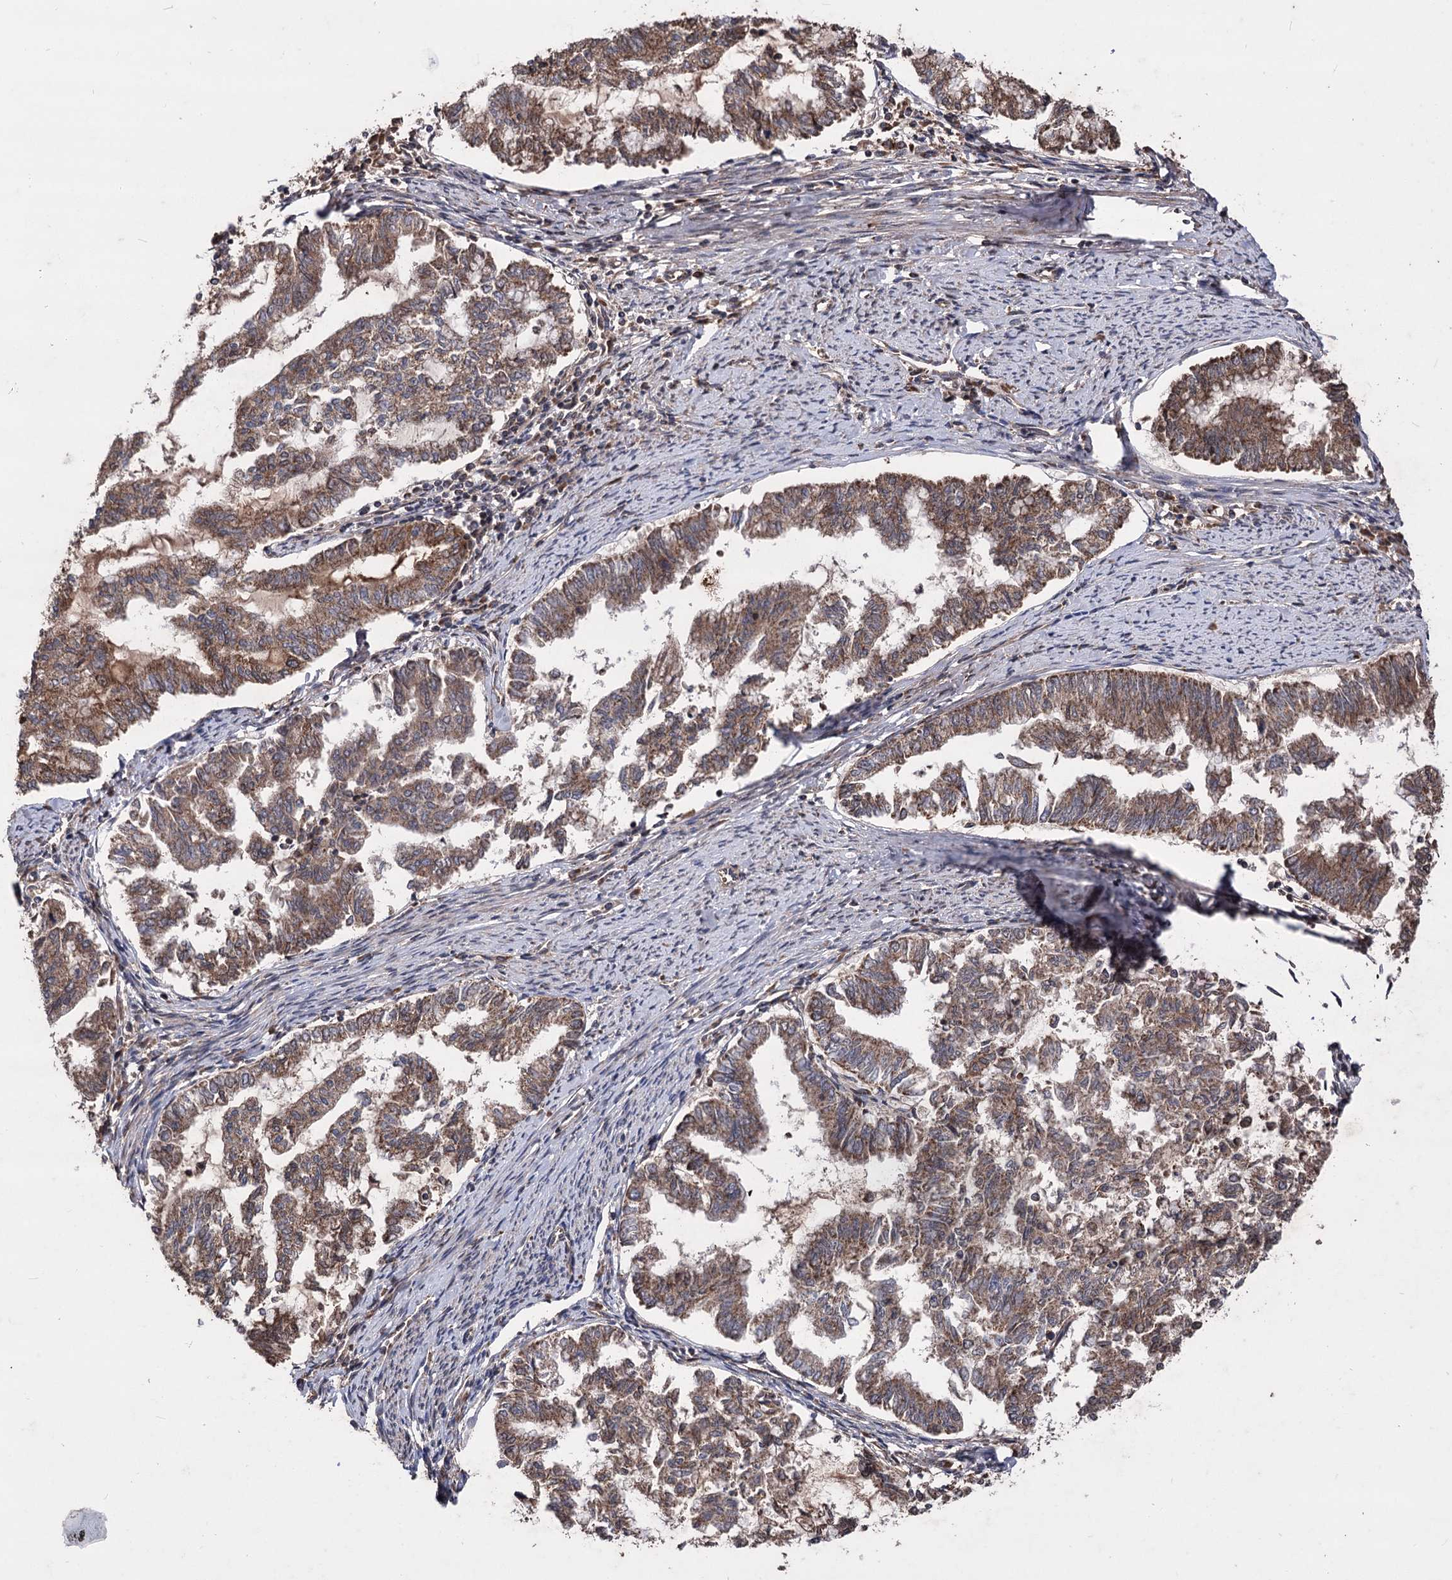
{"staining": {"intensity": "strong", "quantity": ">75%", "location": "cytoplasmic/membranous"}, "tissue": "endometrial cancer", "cell_type": "Tumor cells", "image_type": "cancer", "snomed": [{"axis": "morphology", "description": "Adenocarcinoma, NOS"}, {"axis": "topography", "description": "Endometrium"}], "caption": "Immunohistochemical staining of endometrial adenocarcinoma demonstrates high levels of strong cytoplasmic/membranous expression in about >75% of tumor cells.", "gene": "RASSF3", "patient": {"sex": "female", "age": 79}}